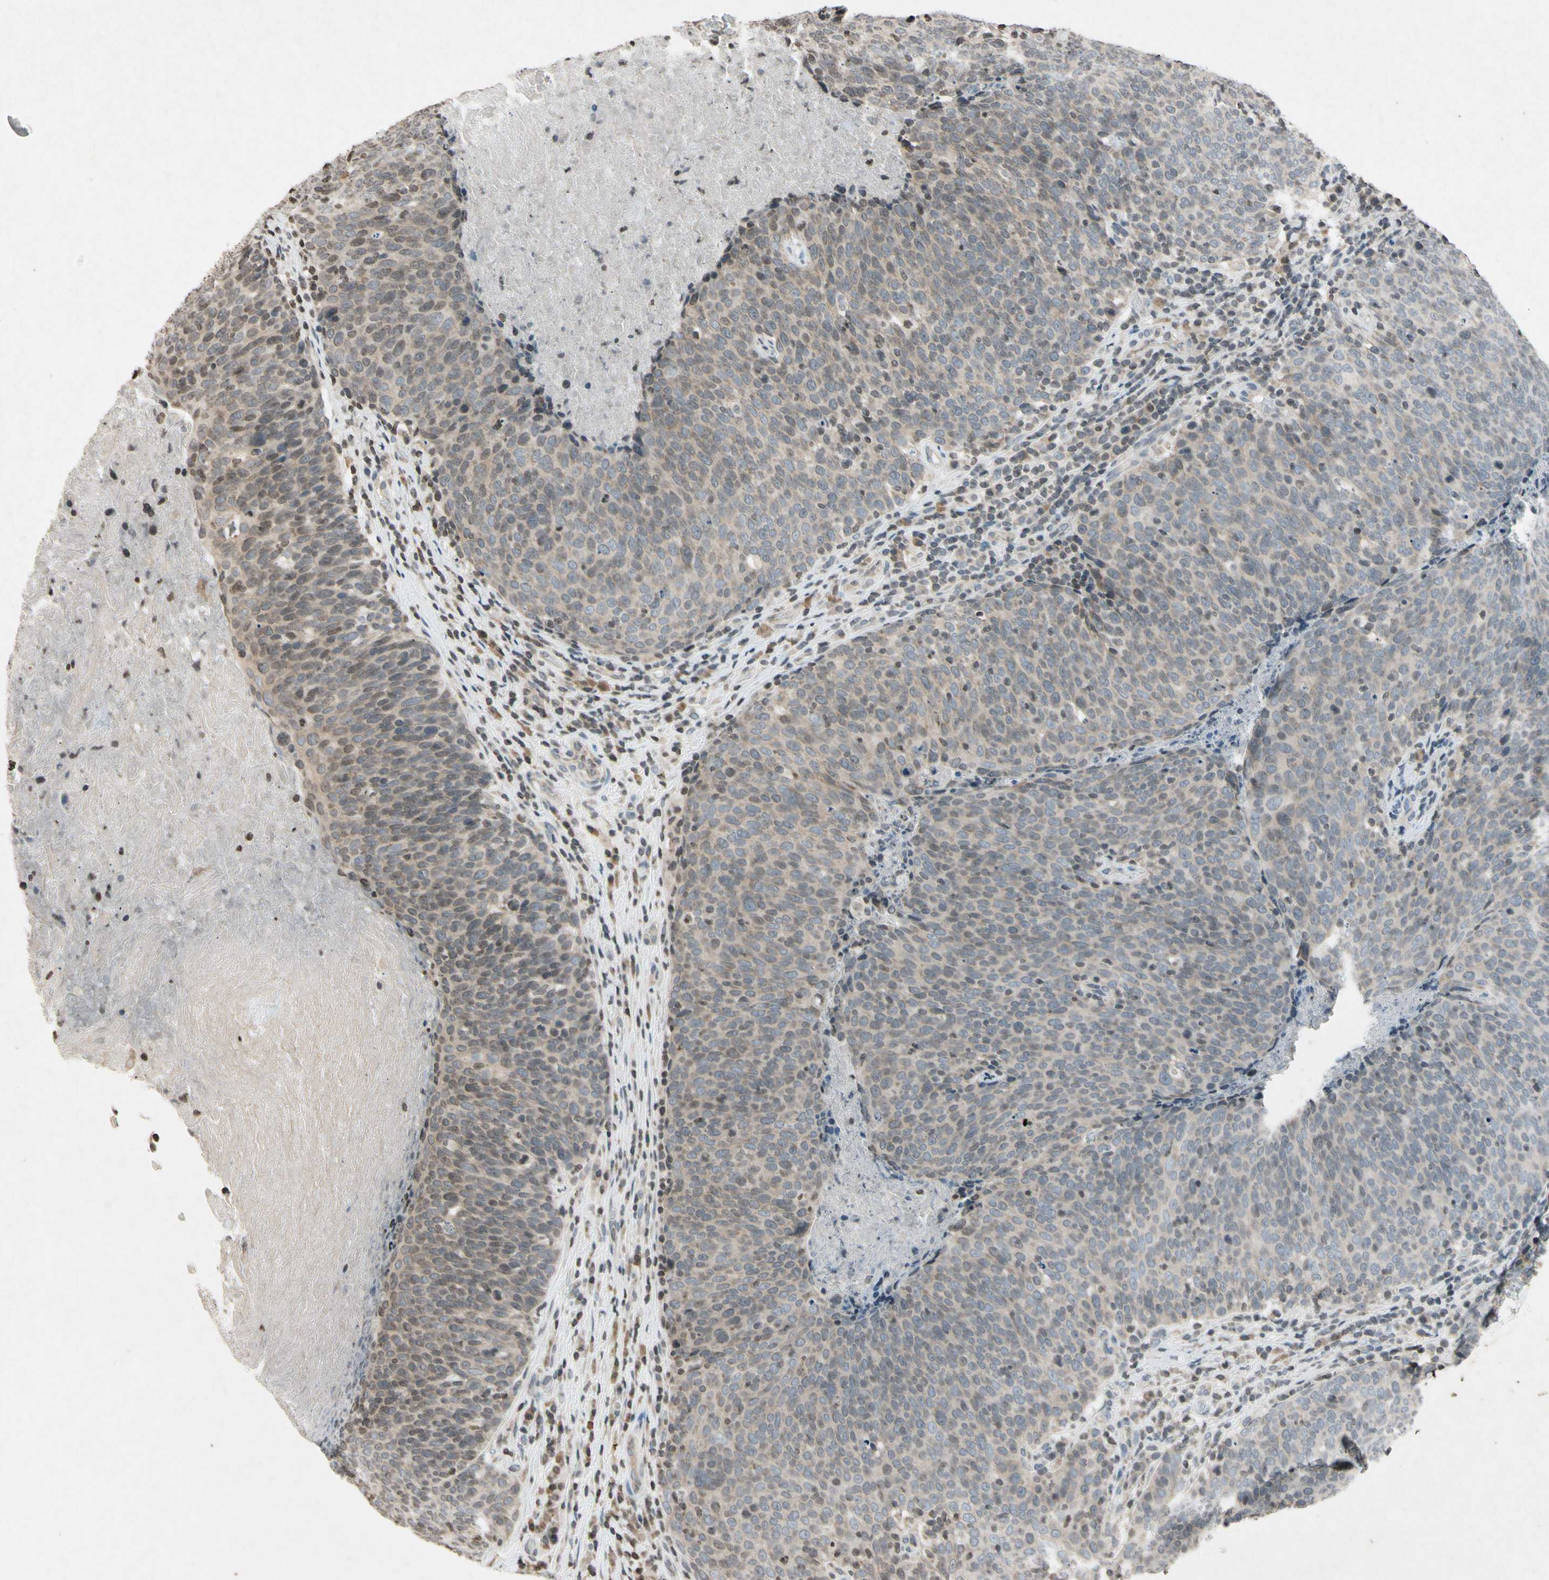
{"staining": {"intensity": "weak", "quantity": ">75%", "location": "cytoplasmic/membranous"}, "tissue": "head and neck cancer", "cell_type": "Tumor cells", "image_type": "cancer", "snomed": [{"axis": "morphology", "description": "Squamous cell carcinoma, NOS"}, {"axis": "morphology", "description": "Squamous cell carcinoma, metastatic, NOS"}, {"axis": "topography", "description": "Lymph node"}, {"axis": "topography", "description": "Head-Neck"}], "caption": "Immunohistochemical staining of human head and neck cancer demonstrates weak cytoplasmic/membranous protein expression in about >75% of tumor cells.", "gene": "CLDN11", "patient": {"sex": "male", "age": 62}}